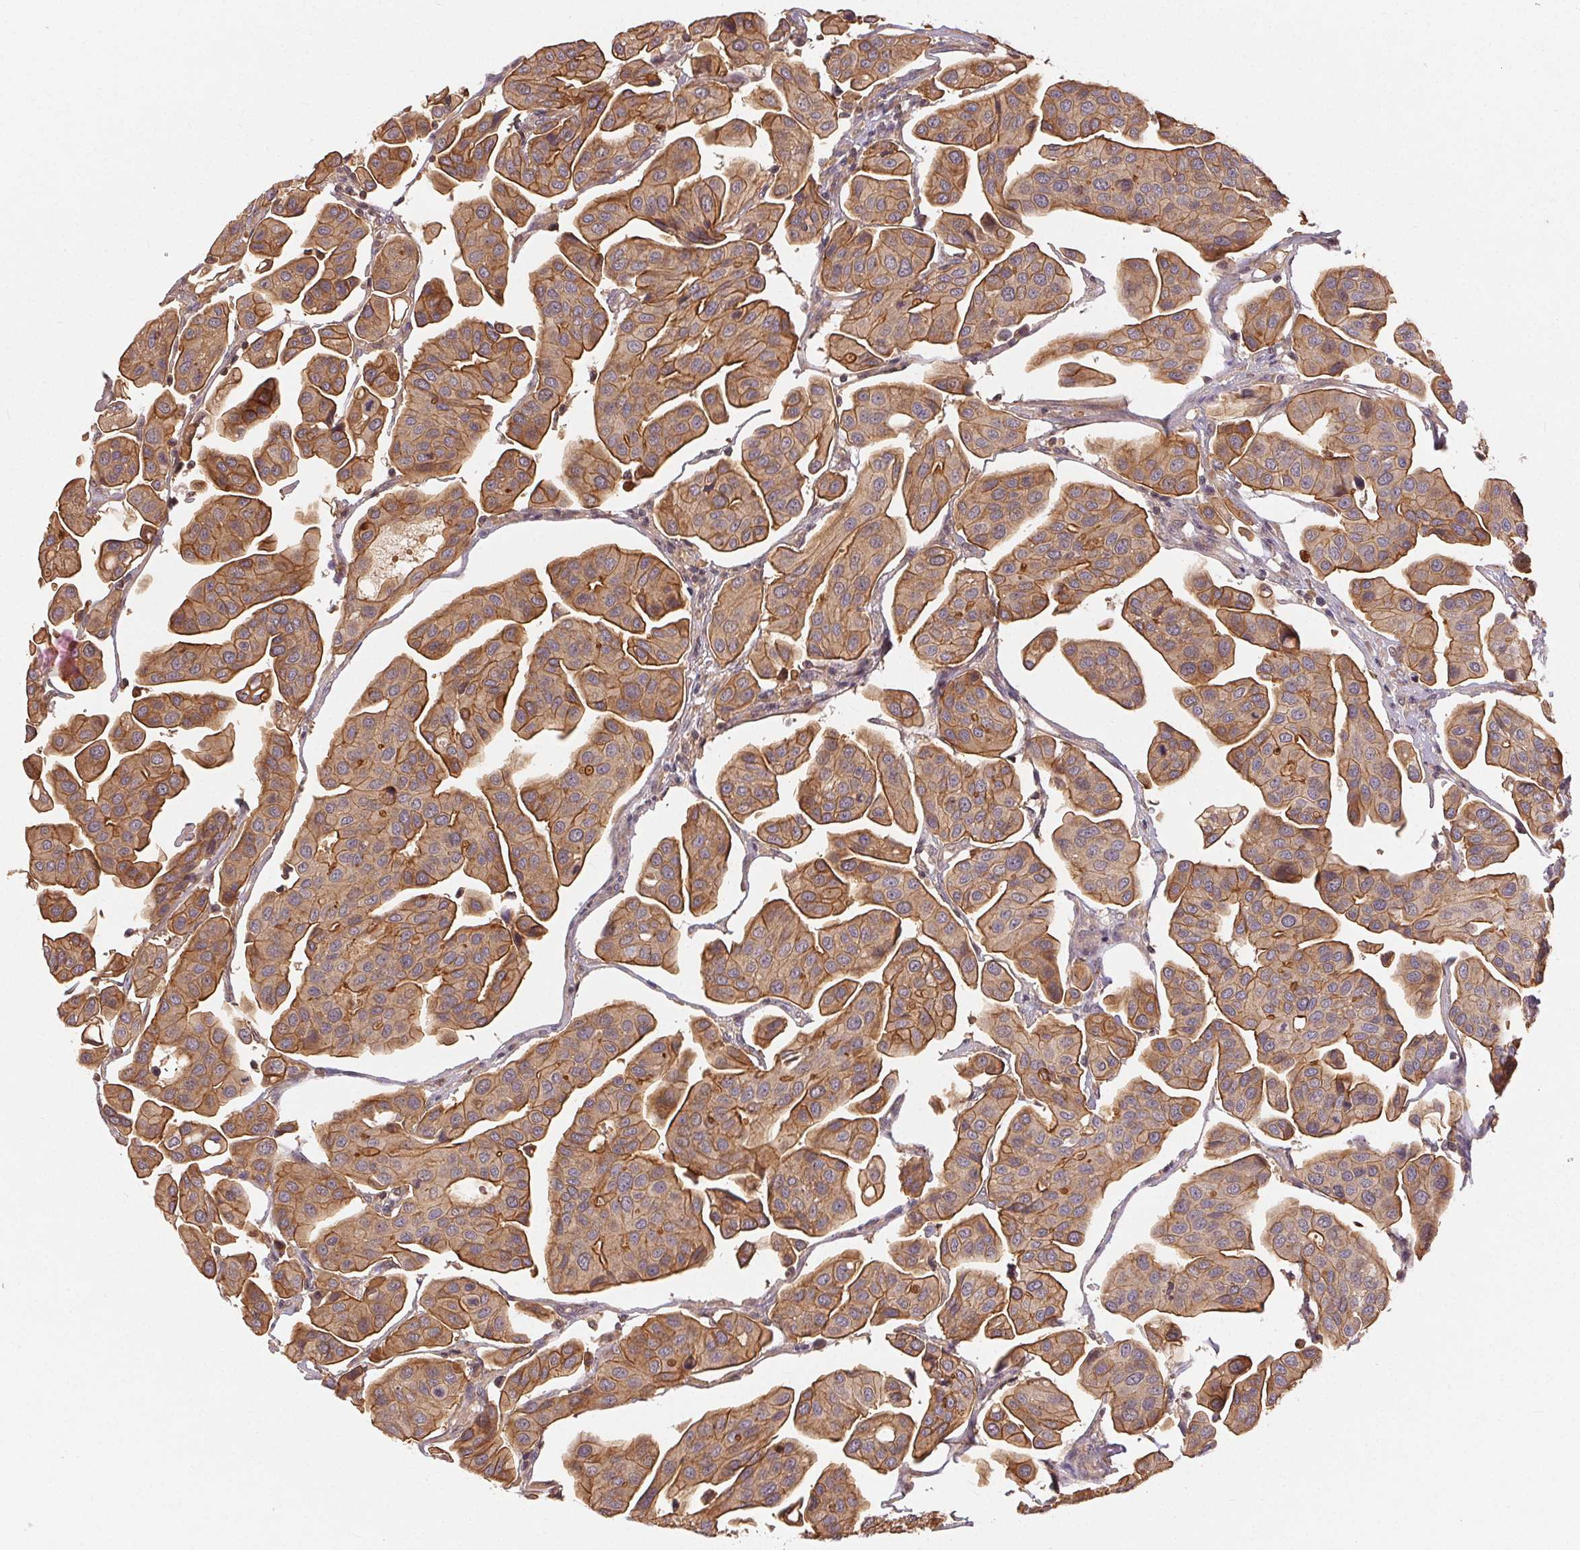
{"staining": {"intensity": "moderate", "quantity": ">75%", "location": "cytoplasmic/membranous"}, "tissue": "renal cancer", "cell_type": "Tumor cells", "image_type": "cancer", "snomed": [{"axis": "morphology", "description": "Adenocarcinoma, NOS"}, {"axis": "topography", "description": "Urinary bladder"}], "caption": "Immunohistochemical staining of renal cancer demonstrates medium levels of moderate cytoplasmic/membranous expression in about >75% of tumor cells.", "gene": "MAPKAPK2", "patient": {"sex": "male", "age": 61}}